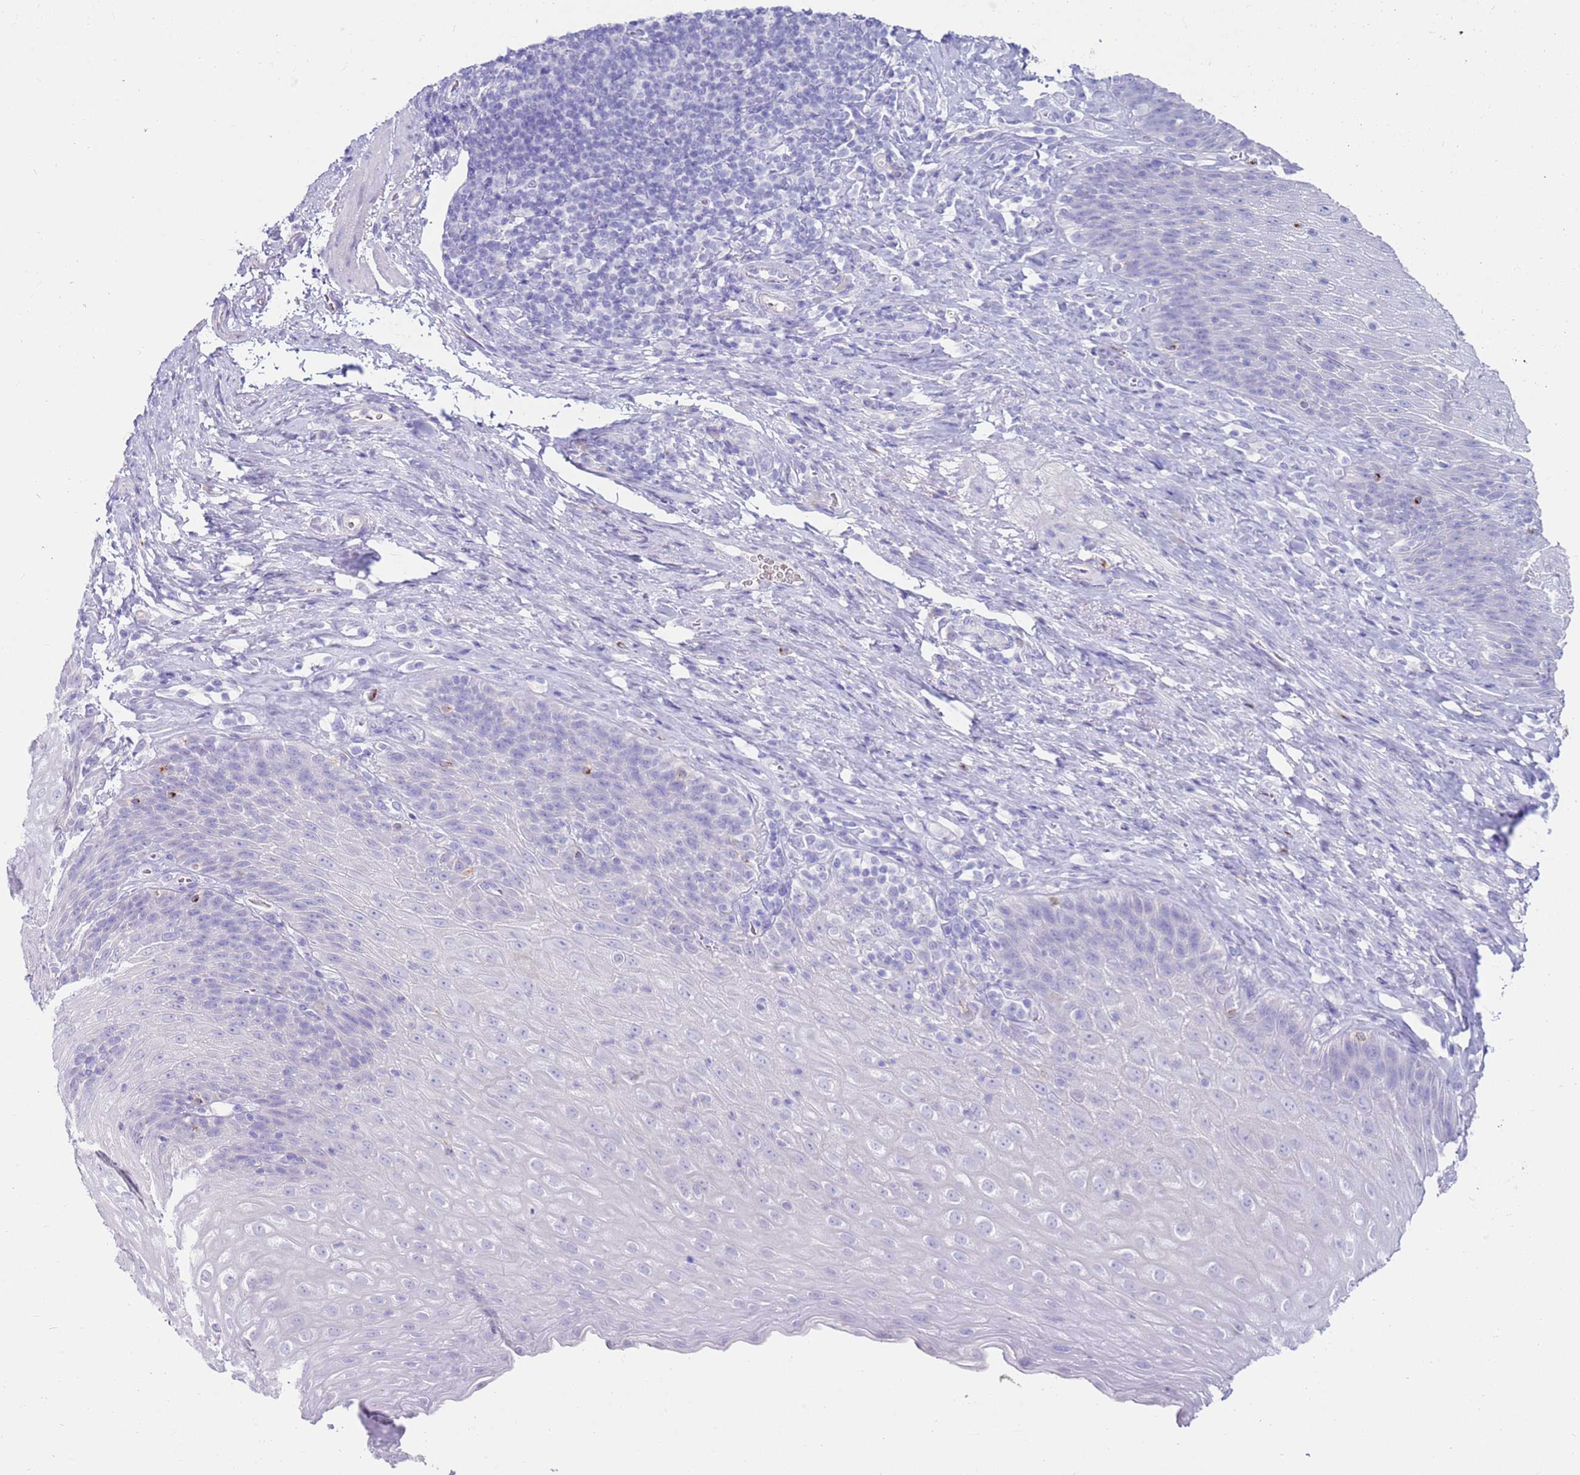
{"staining": {"intensity": "negative", "quantity": "none", "location": "none"}, "tissue": "esophagus", "cell_type": "Squamous epithelial cells", "image_type": "normal", "snomed": [{"axis": "morphology", "description": "Normal tissue, NOS"}, {"axis": "topography", "description": "Esophagus"}], "caption": "A high-resolution histopathology image shows IHC staining of normal esophagus, which demonstrates no significant positivity in squamous epithelial cells.", "gene": "EVPLL", "patient": {"sex": "female", "age": 61}}